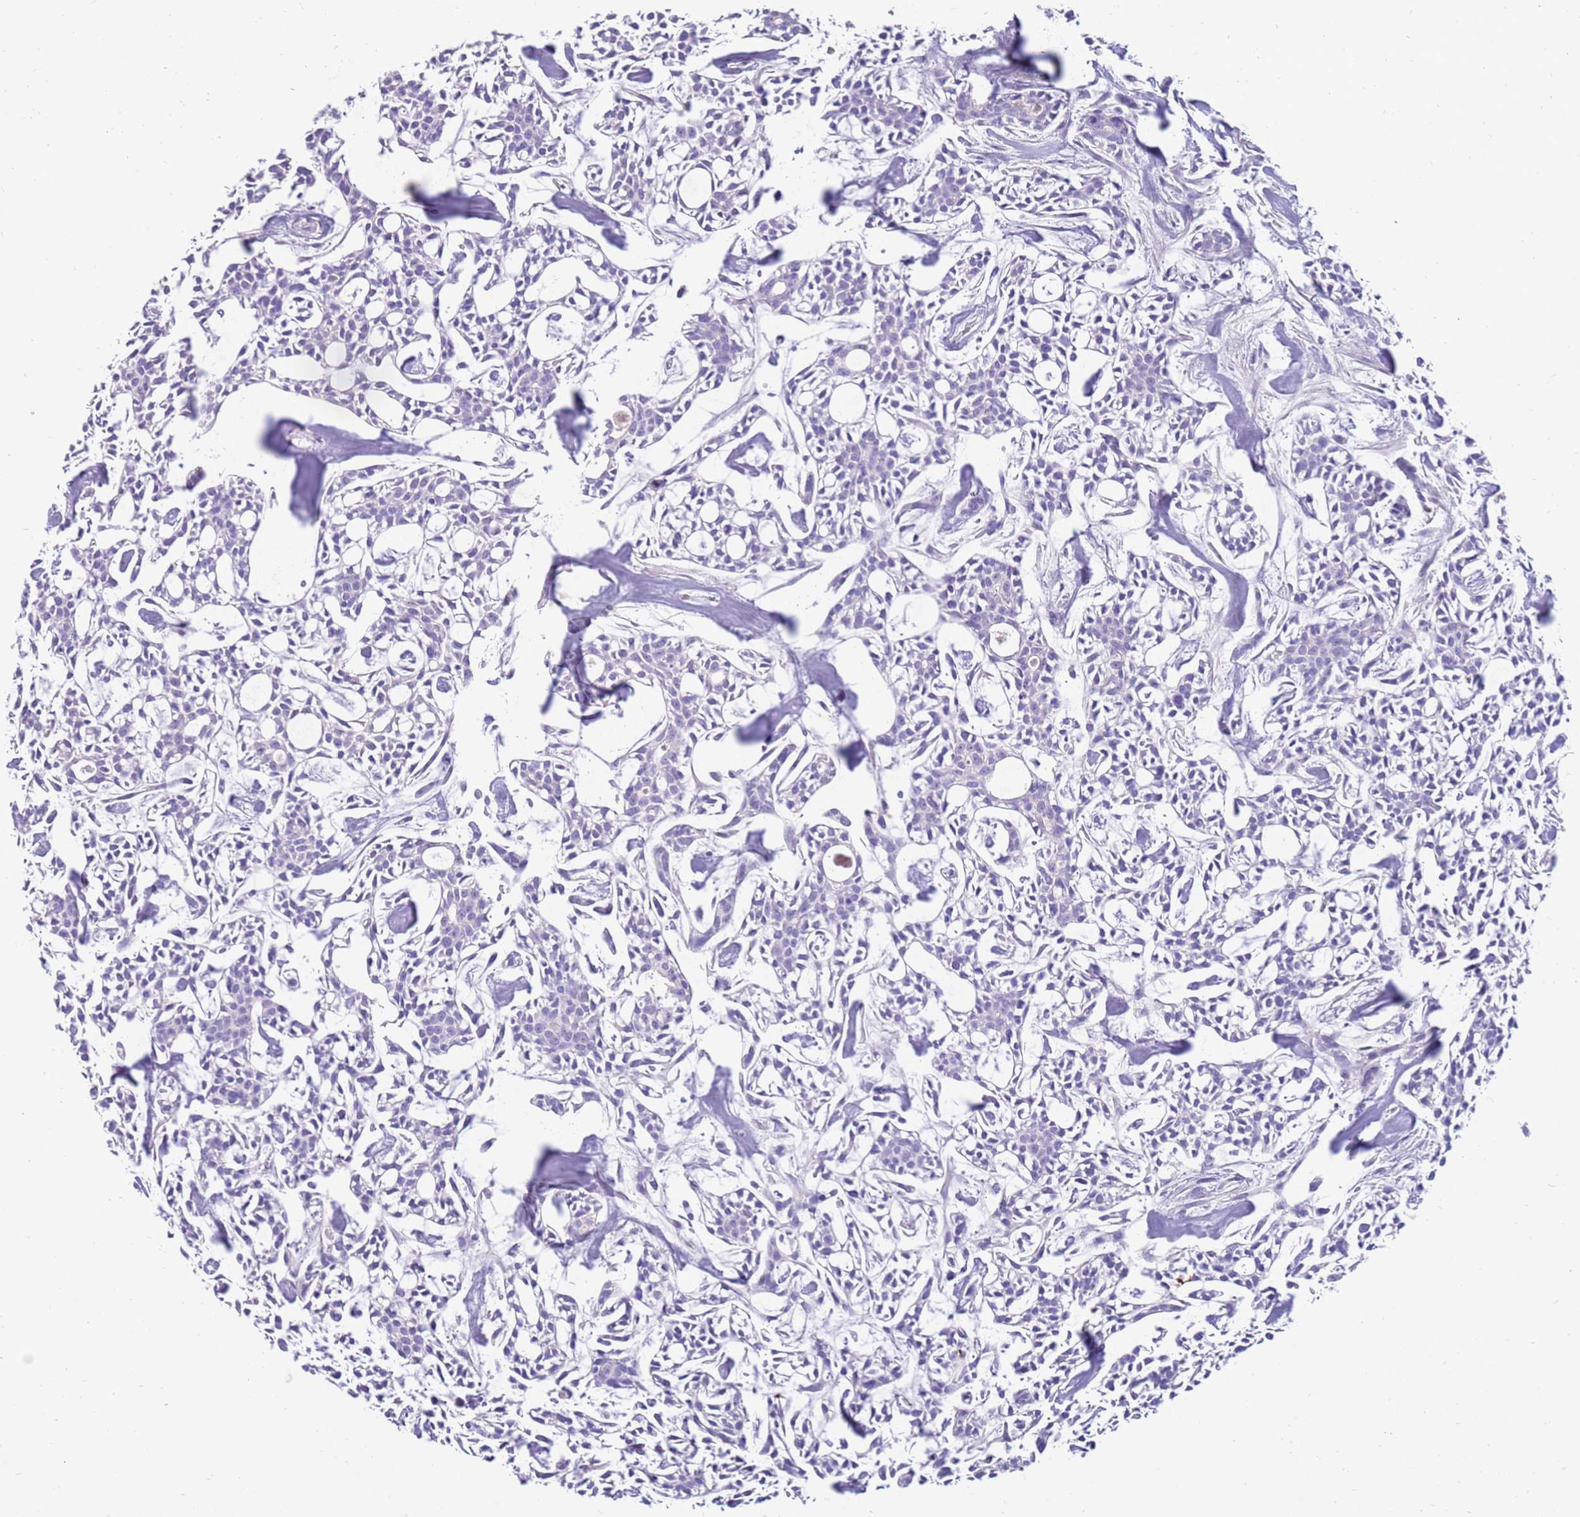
{"staining": {"intensity": "negative", "quantity": "none", "location": "none"}, "tissue": "head and neck cancer", "cell_type": "Tumor cells", "image_type": "cancer", "snomed": [{"axis": "morphology", "description": "Adenocarcinoma, NOS"}, {"axis": "topography", "description": "Salivary gland"}, {"axis": "topography", "description": "Head-Neck"}], "caption": "Head and neck cancer stained for a protein using immunohistochemistry demonstrates no staining tumor cells.", "gene": "EVPLL", "patient": {"sex": "male", "age": 55}}